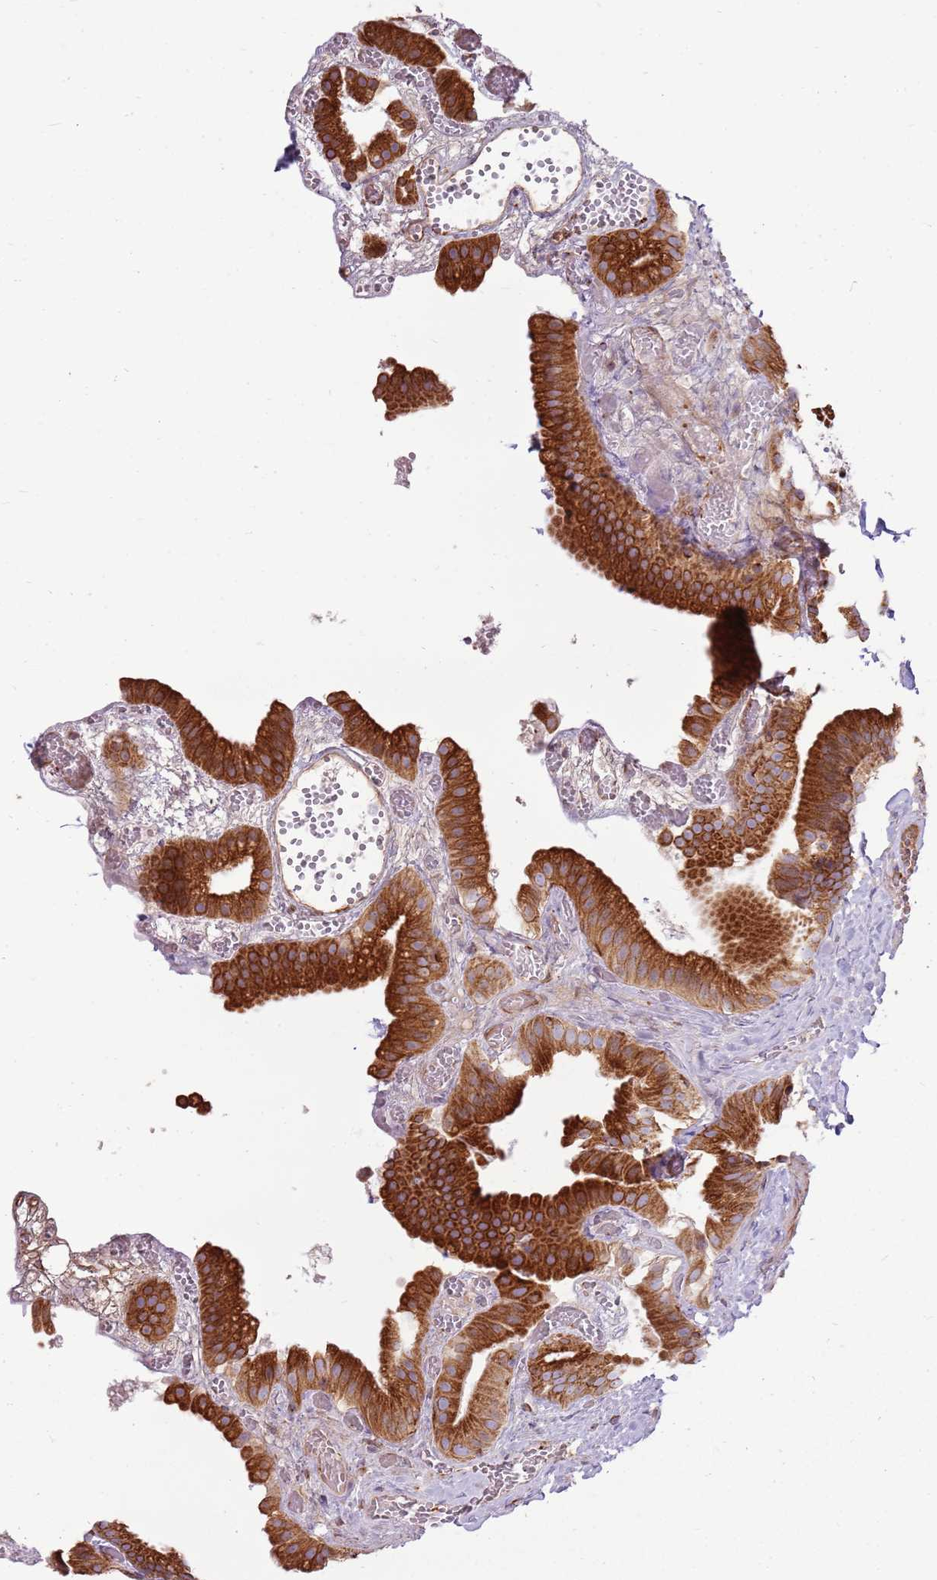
{"staining": {"intensity": "strong", "quantity": ">75%", "location": "cytoplasmic/membranous"}, "tissue": "gallbladder", "cell_type": "Glandular cells", "image_type": "normal", "snomed": [{"axis": "morphology", "description": "Normal tissue, NOS"}, {"axis": "topography", "description": "Gallbladder"}], "caption": "Immunohistochemistry (IHC) of normal human gallbladder exhibits high levels of strong cytoplasmic/membranous expression in approximately >75% of glandular cells. (DAB (3,3'-diaminobenzidine) = brown stain, brightfield microscopy at high magnification).", "gene": "EMC1", "patient": {"sex": "female", "age": 64}}